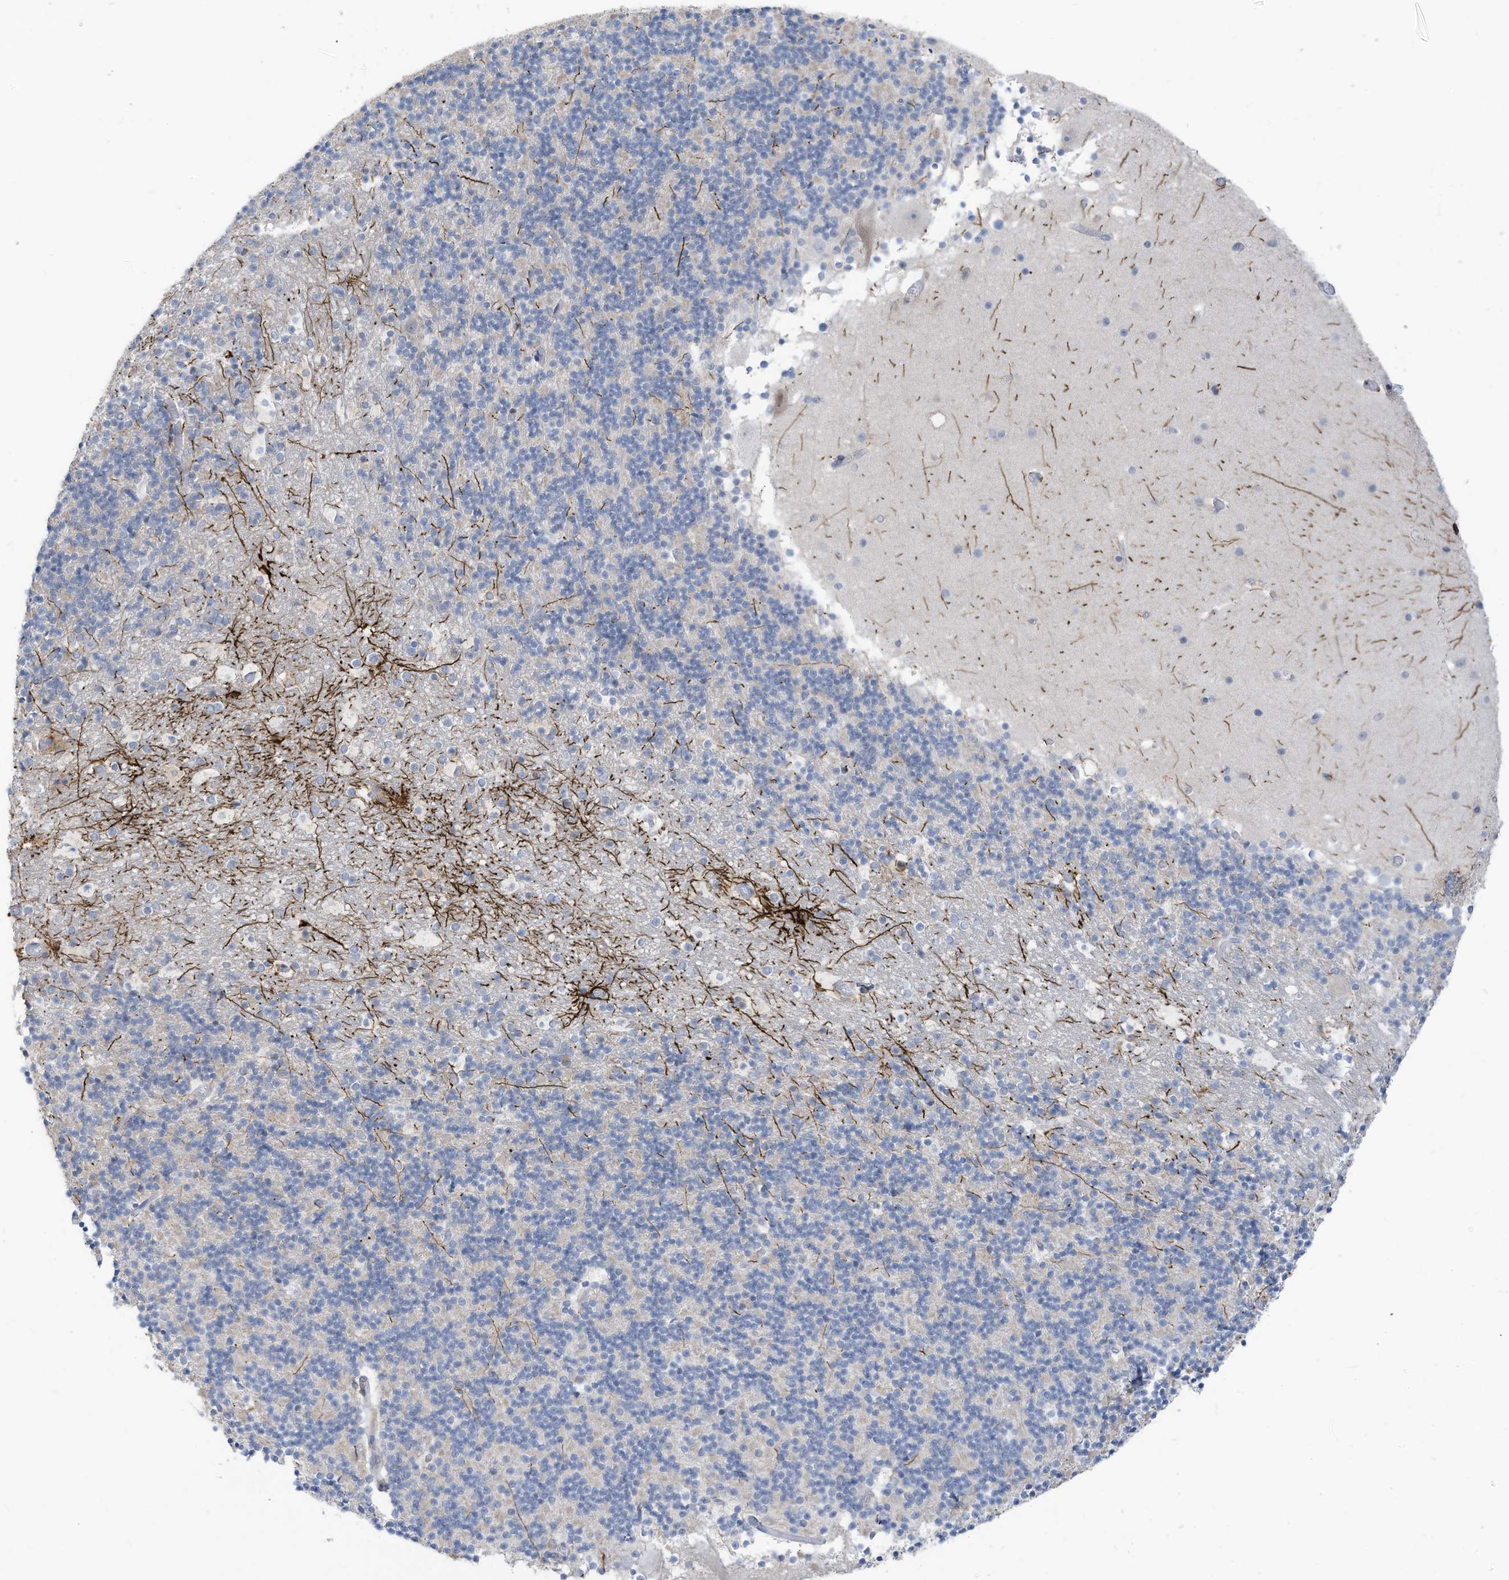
{"staining": {"intensity": "negative", "quantity": "none", "location": "none"}, "tissue": "cerebellum", "cell_type": "Cells in granular layer", "image_type": "normal", "snomed": [{"axis": "morphology", "description": "Normal tissue, NOS"}, {"axis": "topography", "description": "Cerebellum"}], "caption": "This is an immunohistochemistry (IHC) histopathology image of normal human cerebellum. There is no staining in cells in granular layer.", "gene": "SLC1A5", "patient": {"sex": "male", "age": 57}}